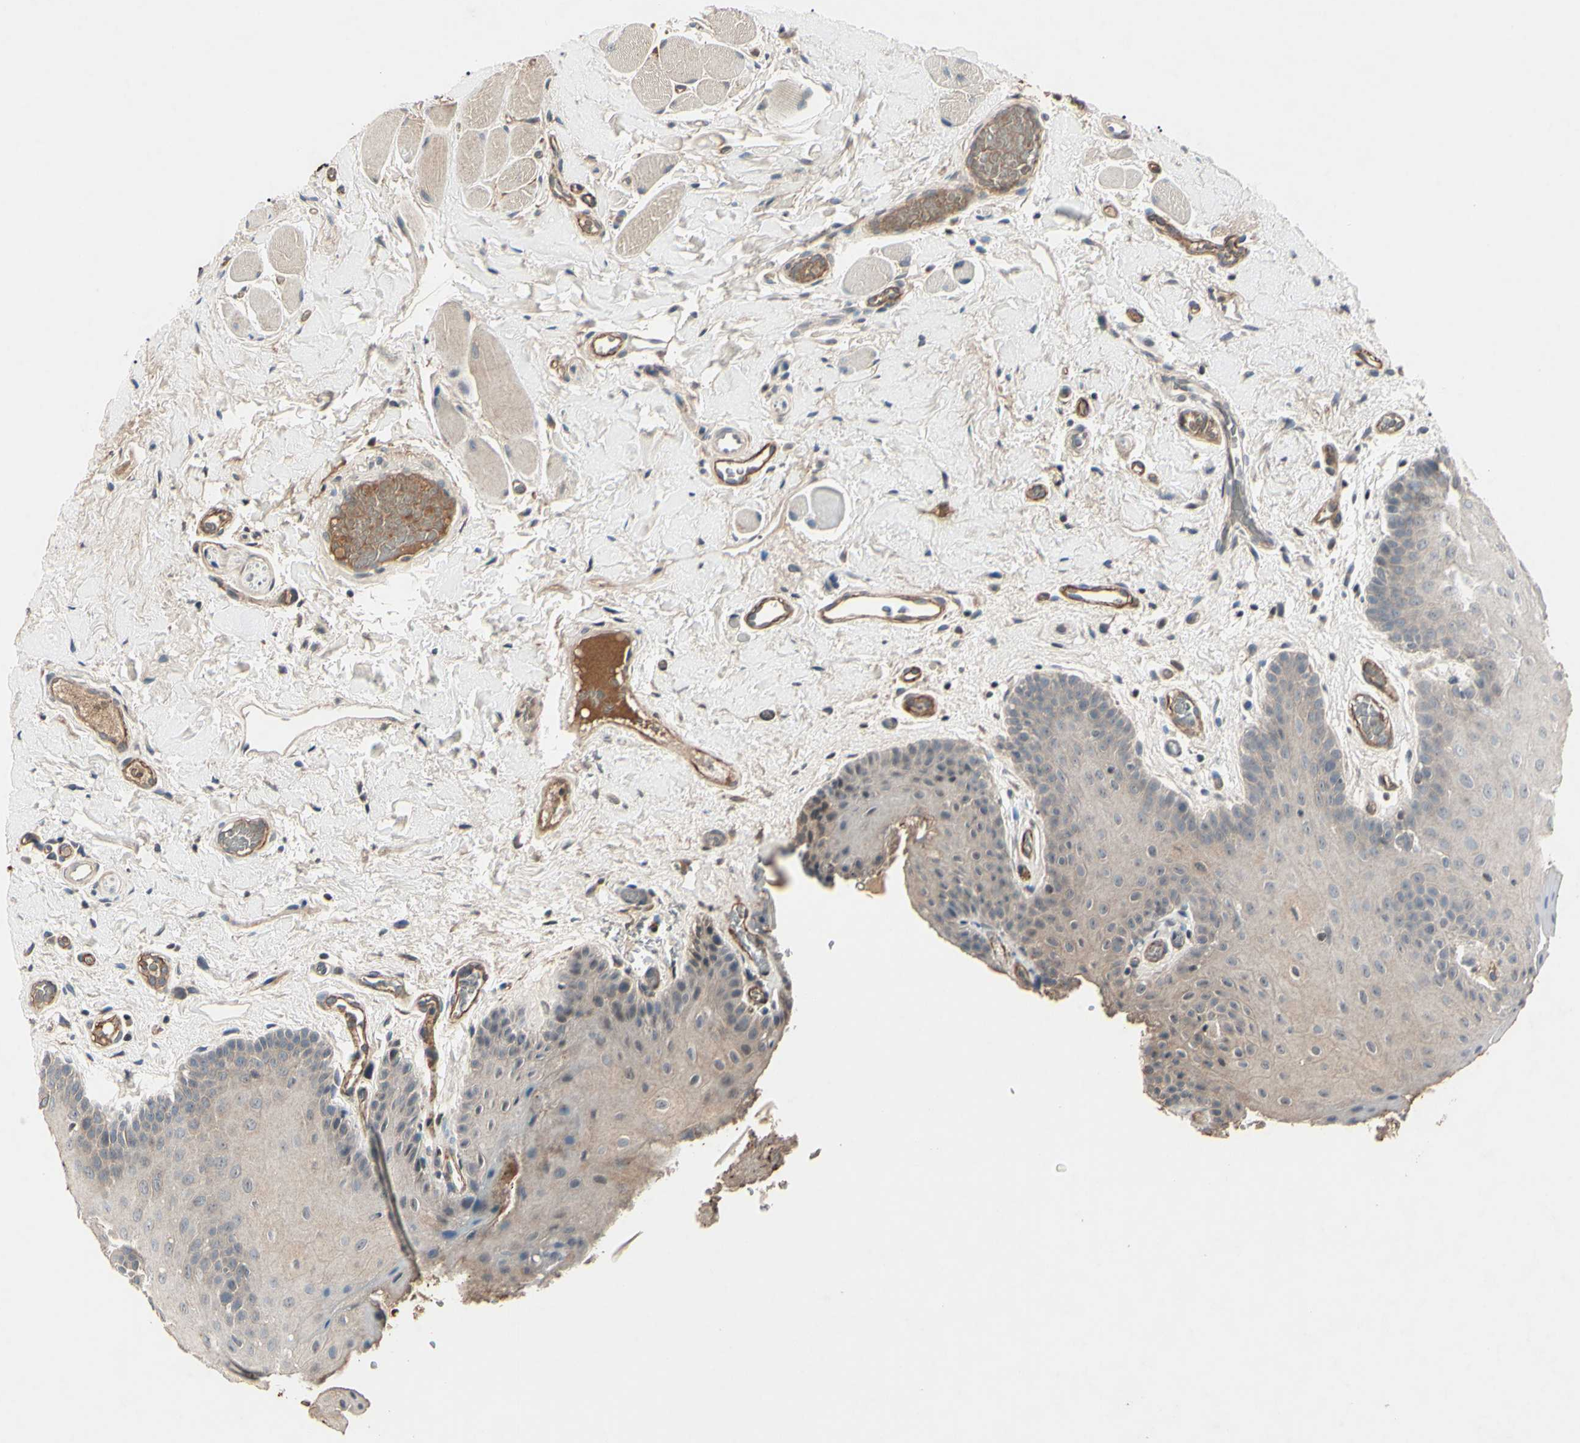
{"staining": {"intensity": "weak", "quantity": "<25%", "location": "cytoplasmic/membranous"}, "tissue": "oral mucosa", "cell_type": "Squamous epithelial cells", "image_type": "normal", "snomed": [{"axis": "morphology", "description": "Normal tissue, NOS"}, {"axis": "topography", "description": "Oral tissue"}], "caption": "DAB immunohistochemical staining of normal human oral mucosa shows no significant staining in squamous epithelial cells.", "gene": "AEBP1", "patient": {"sex": "male", "age": 54}}